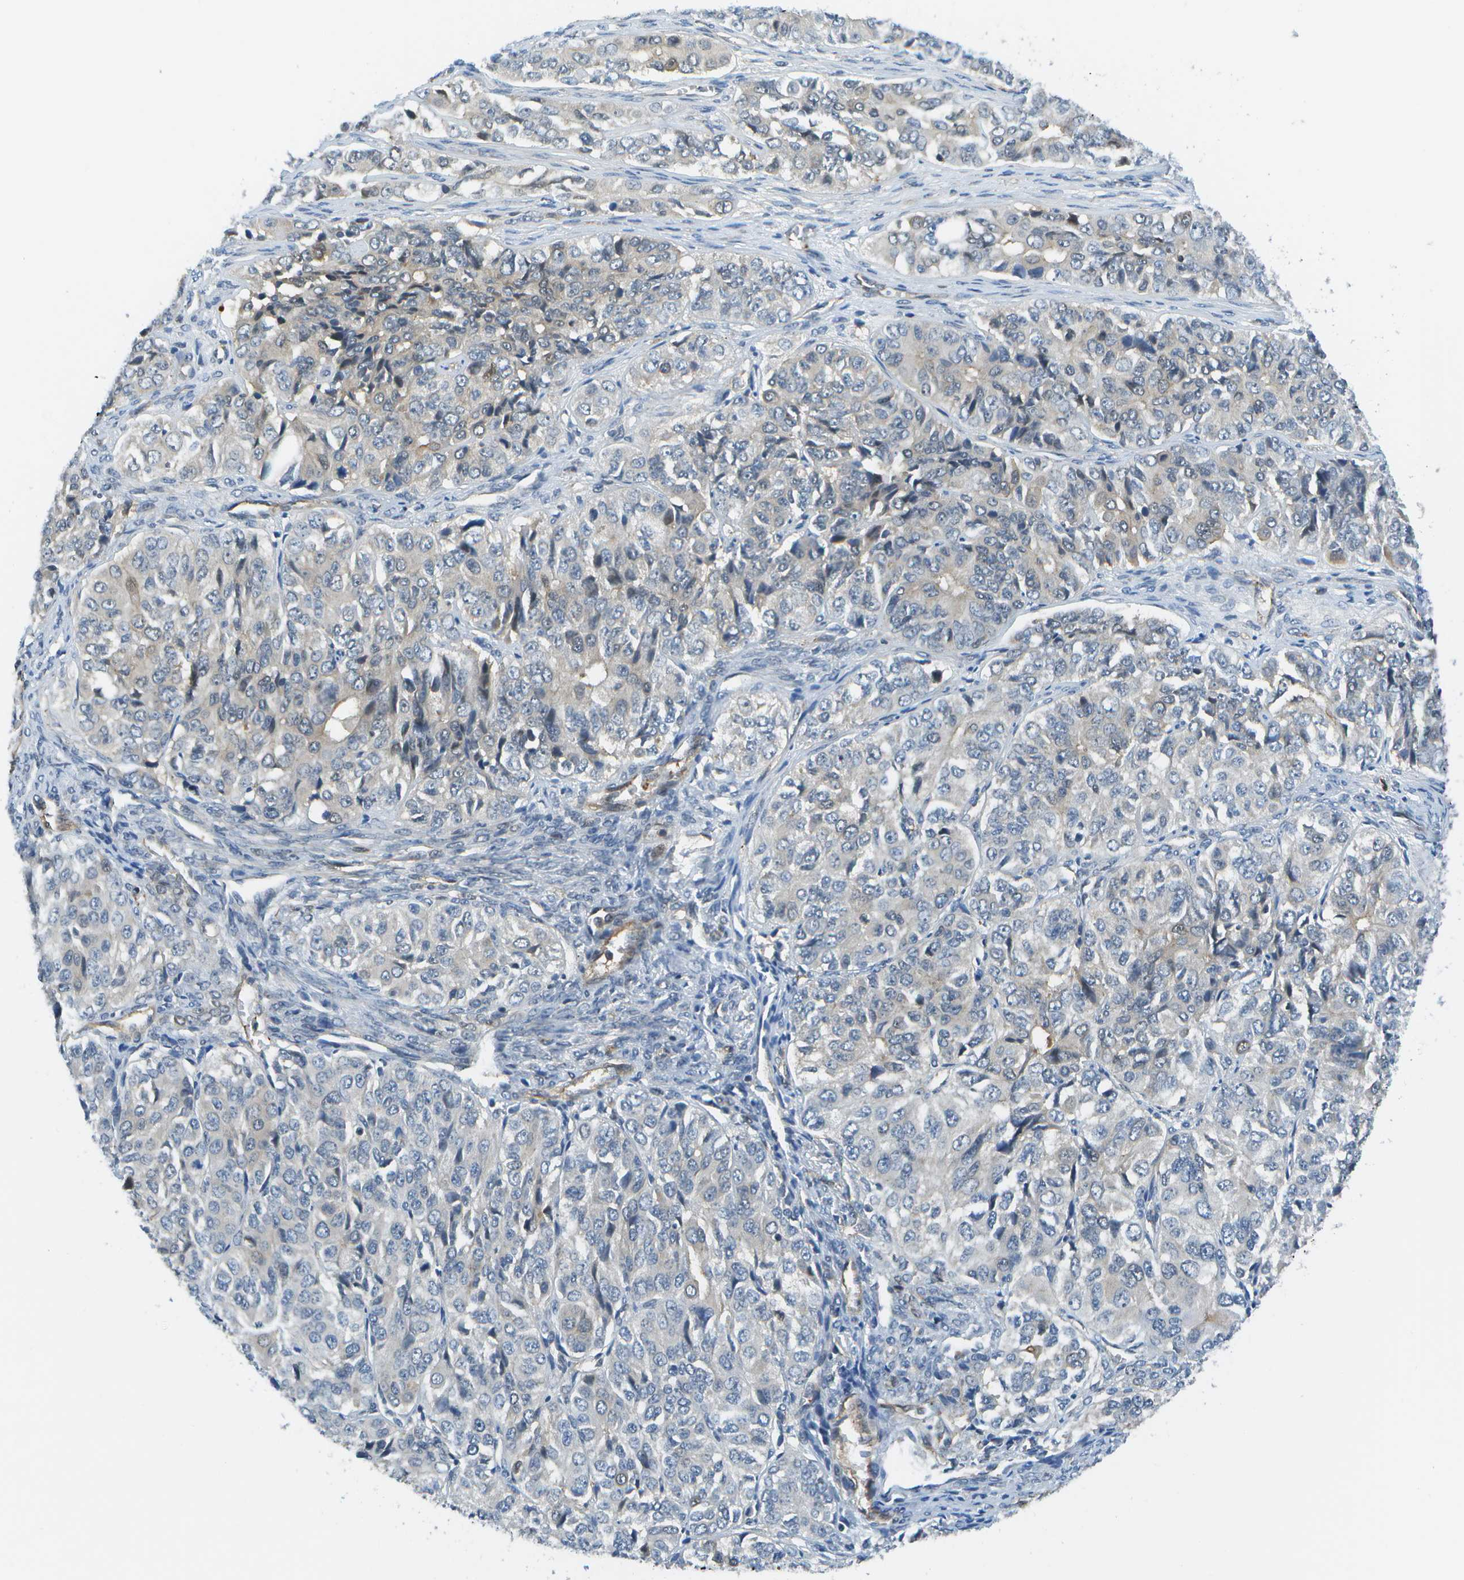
{"staining": {"intensity": "negative", "quantity": "none", "location": "none"}, "tissue": "ovarian cancer", "cell_type": "Tumor cells", "image_type": "cancer", "snomed": [{"axis": "morphology", "description": "Carcinoma, endometroid"}, {"axis": "topography", "description": "Ovary"}], "caption": "Ovarian cancer (endometroid carcinoma) was stained to show a protein in brown. There is no significant staining in tumor cells.", "gene": "KIAA0040", "patient": {"sex": "female", "age": 51}}